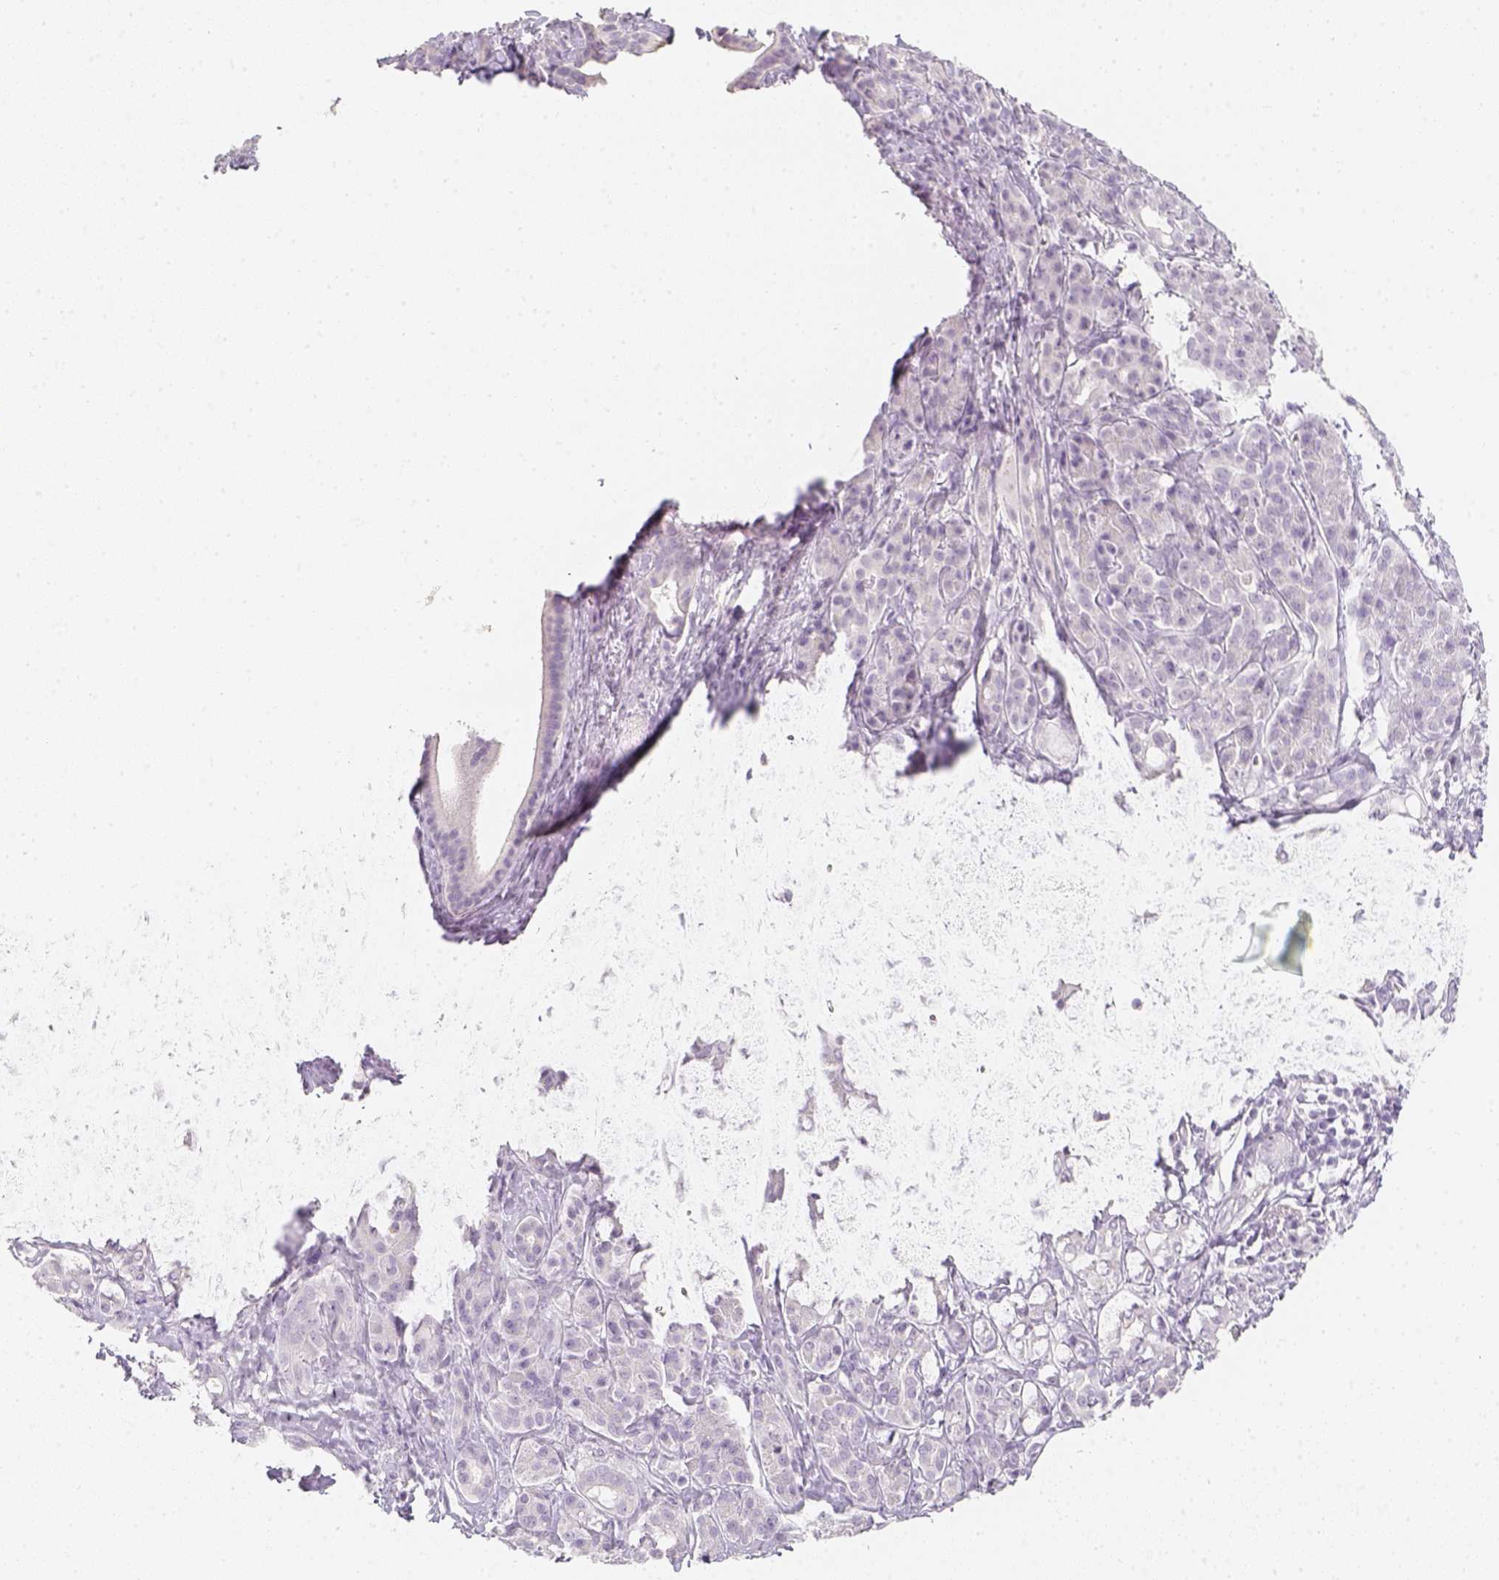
{"staining": {"intensity": "negative", "quantity": "none", "location": "none"}, "tissue": "pancreatic cancer", "cell_type": "Tumor cells", "image_type": "cancer", "snomed": [{"axis": "morphology", "description": "Adenocarcinoma, NOS"}, {"axis": "topography", "description": "Pancreas"}], "caption": "DAB immunohistochemical staining of human pancreatic cancer demonstrates no significant expression in tumor cells.", "gene": "SLC18A1", "patient": {"sex": "male", "age": 61}}